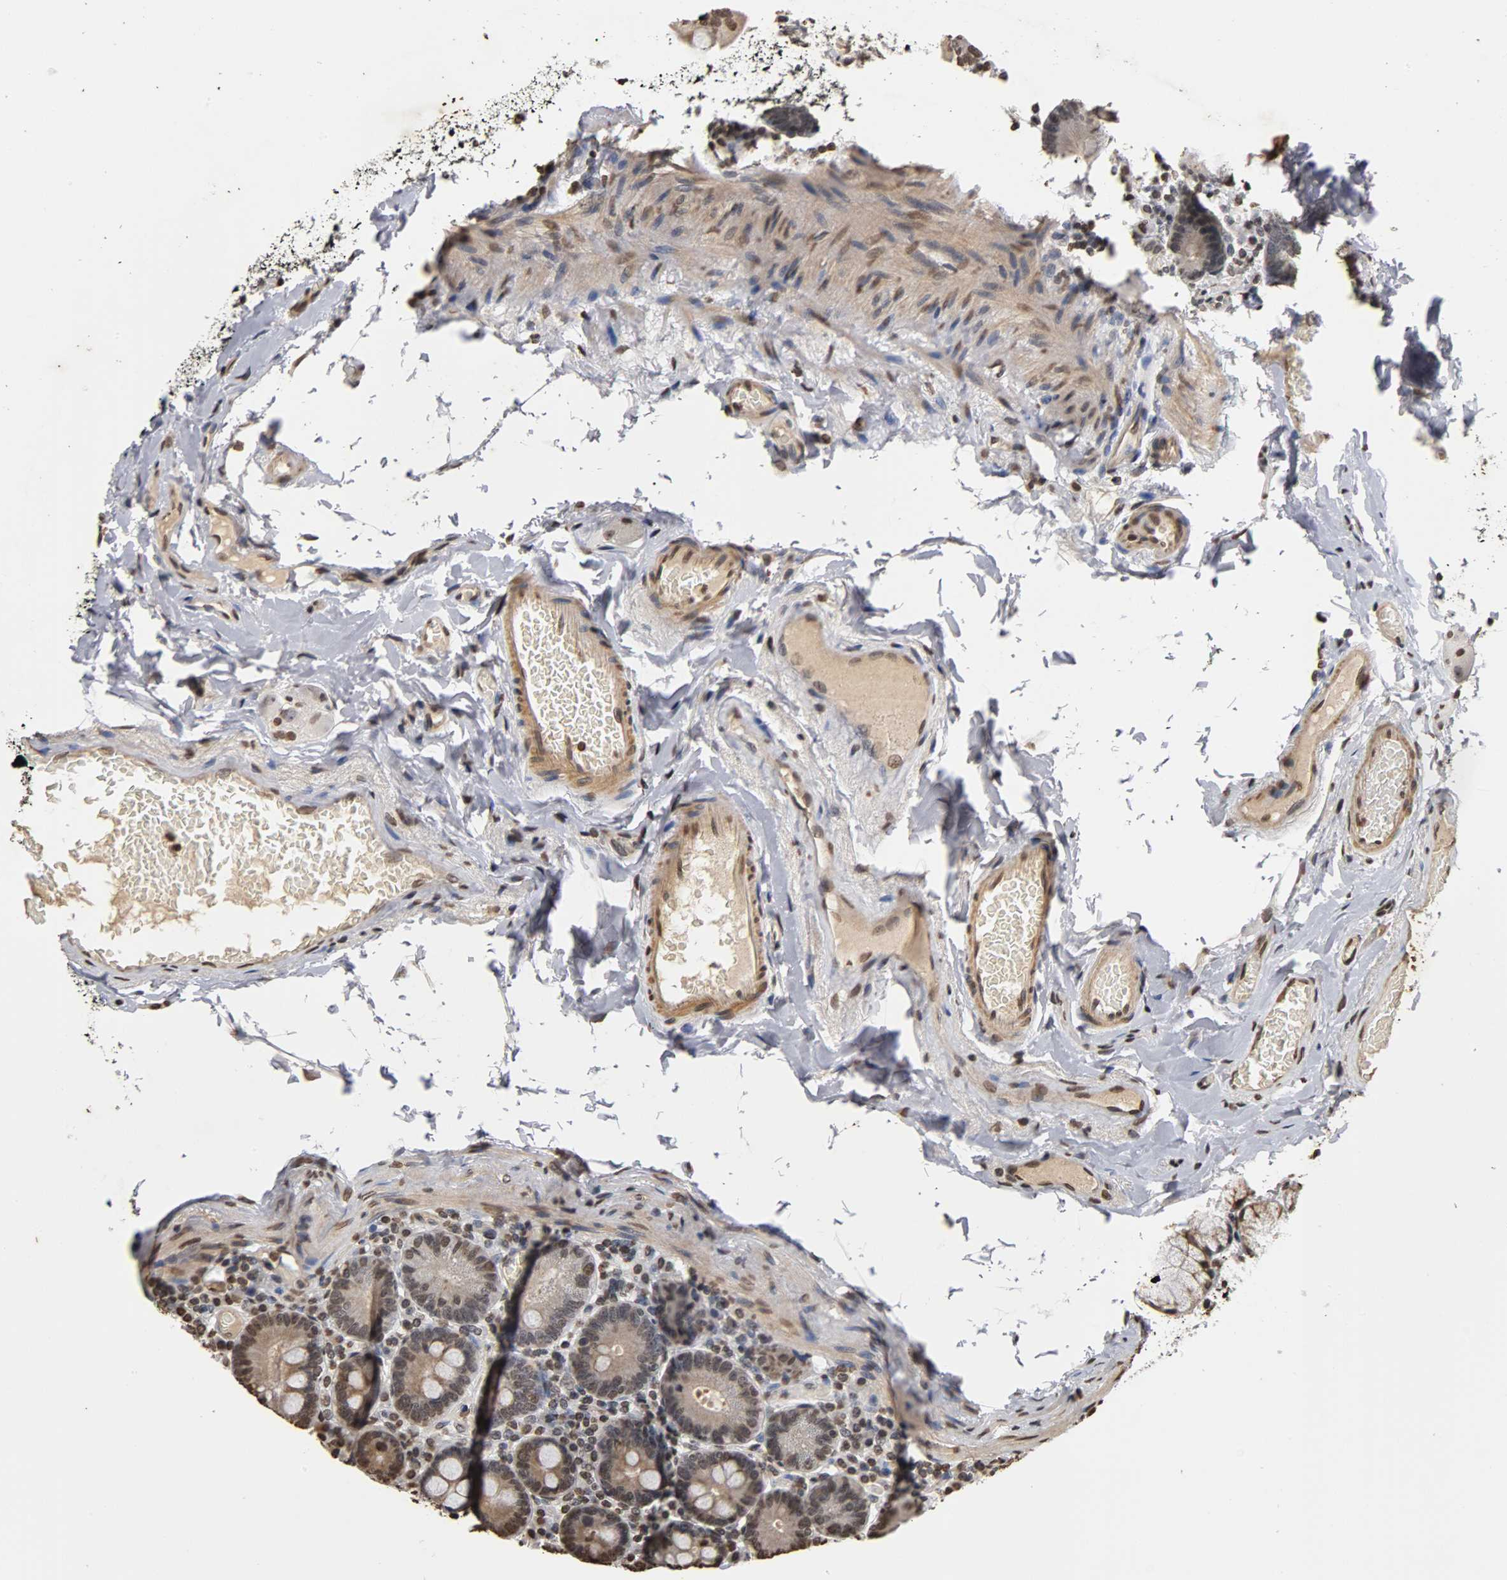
{"staining": {"intensity": "weak", "quantity": ">75%", "location": "nuclear"}, "tissue": "duodenum", "cell_type": "Glandular cells", "image_type": "normal", "snomed": [{"axis": "morphology", "description": "Normal tissue, NOS"}, {"axis": "topography", "description": "Duodenum"}], "caption": "The image demonstrates a brown stain indicating the presence of a protein in the nuclear of glandular cells in duodenum. Nuclei are stained in blue.", "gene": "ERCC2", "patient": {"sex": "male", "age": 66}}